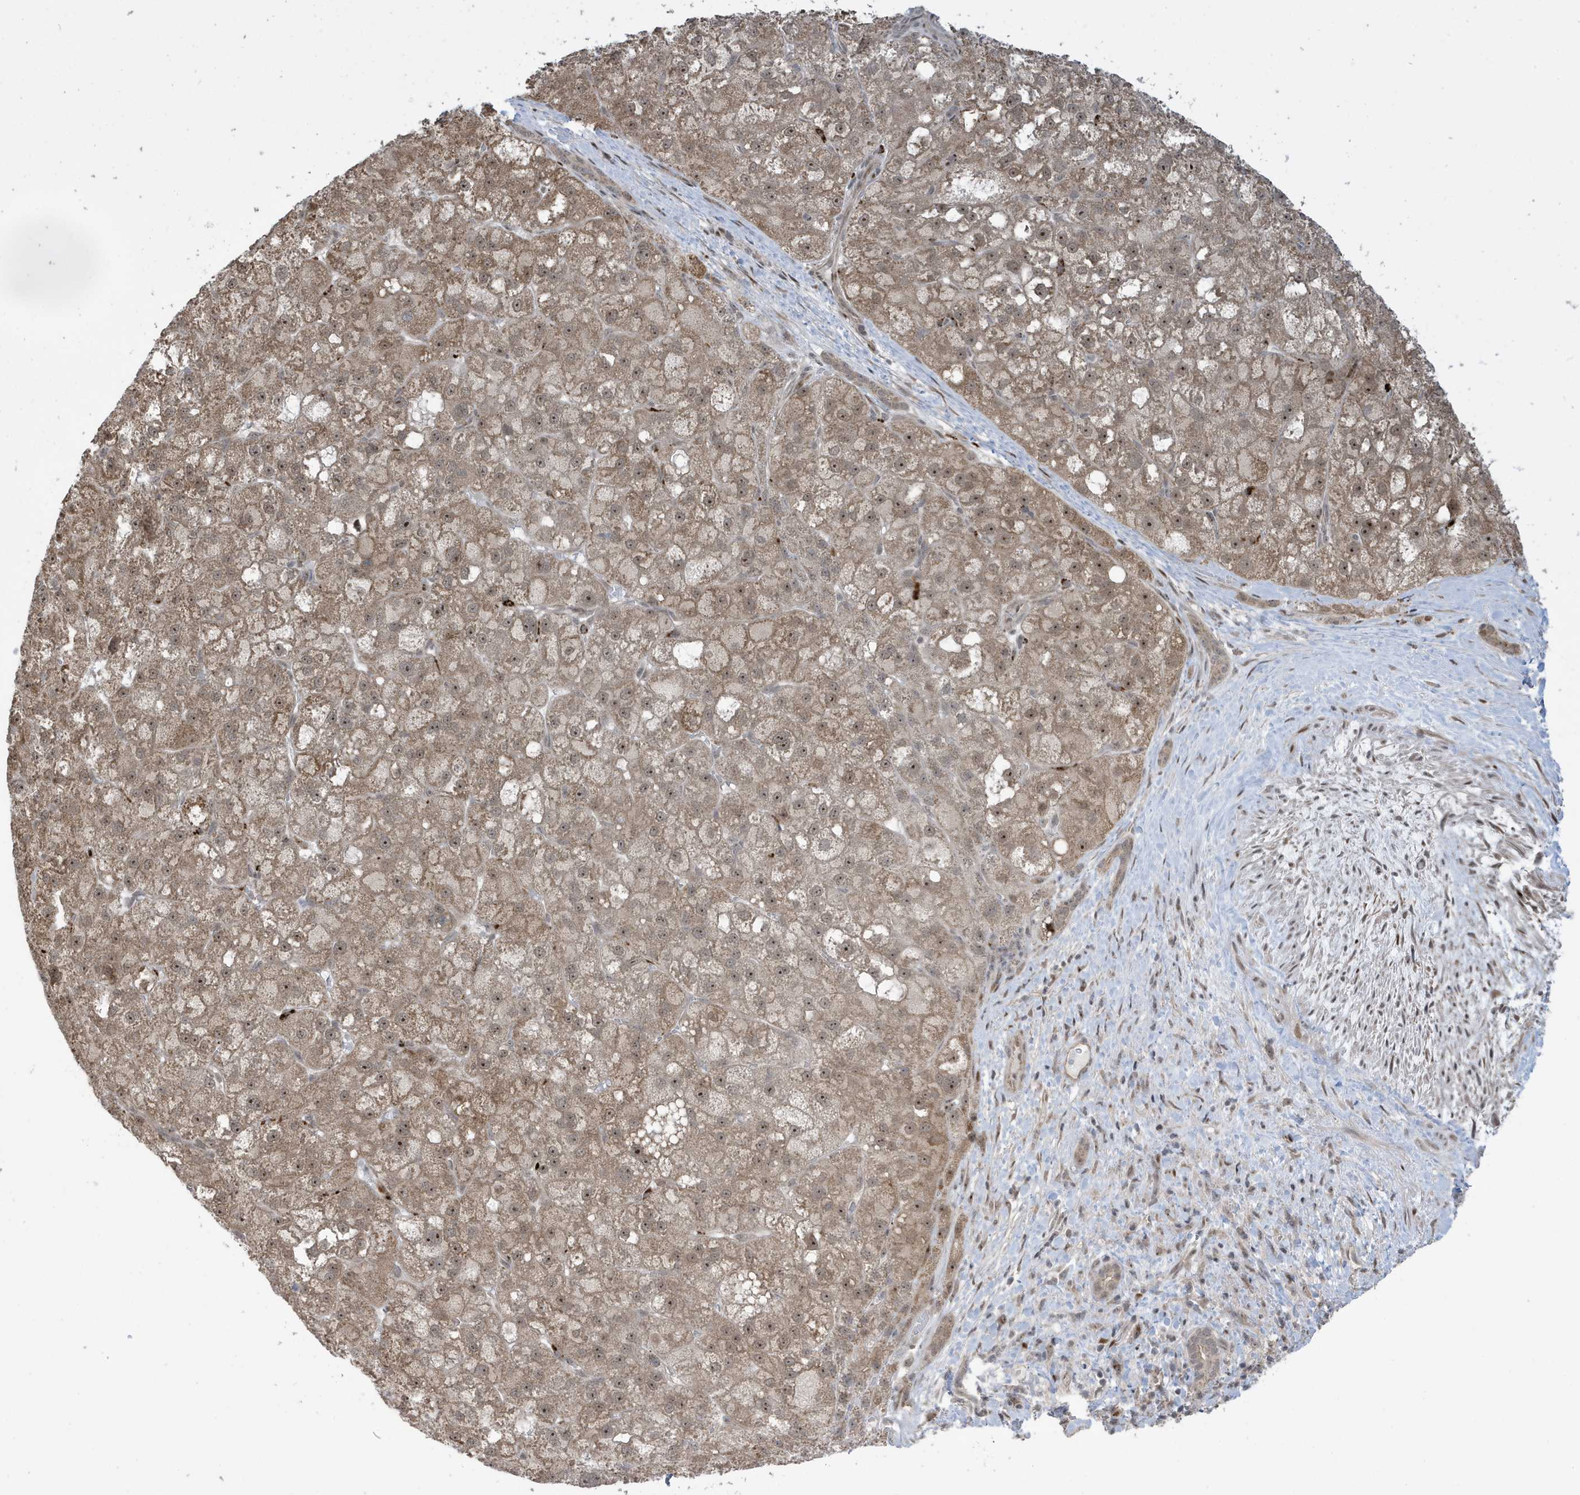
{"staining": {"intensity": "moderate", "quantity": ">75%", "location": "cytoplasmic/membranous,nuclear"}, "tissue": "liver cancer", "cell_type": "Tumor cells", "image_type": "cancer", "snomed": [{"axis": "morphology", "description": "Carcinoma, Hepatocellular, NOS"}, {"axis": "topography", "description": "Liver"}], "caption": "Protein staining of liver cancer tissue displays moderate cytoplasmic/membranous and nuclear positivity in approximately >75% of tumor cells.", "gene": "FAM9B", "patient": {"sex": "male", "age": 57}}